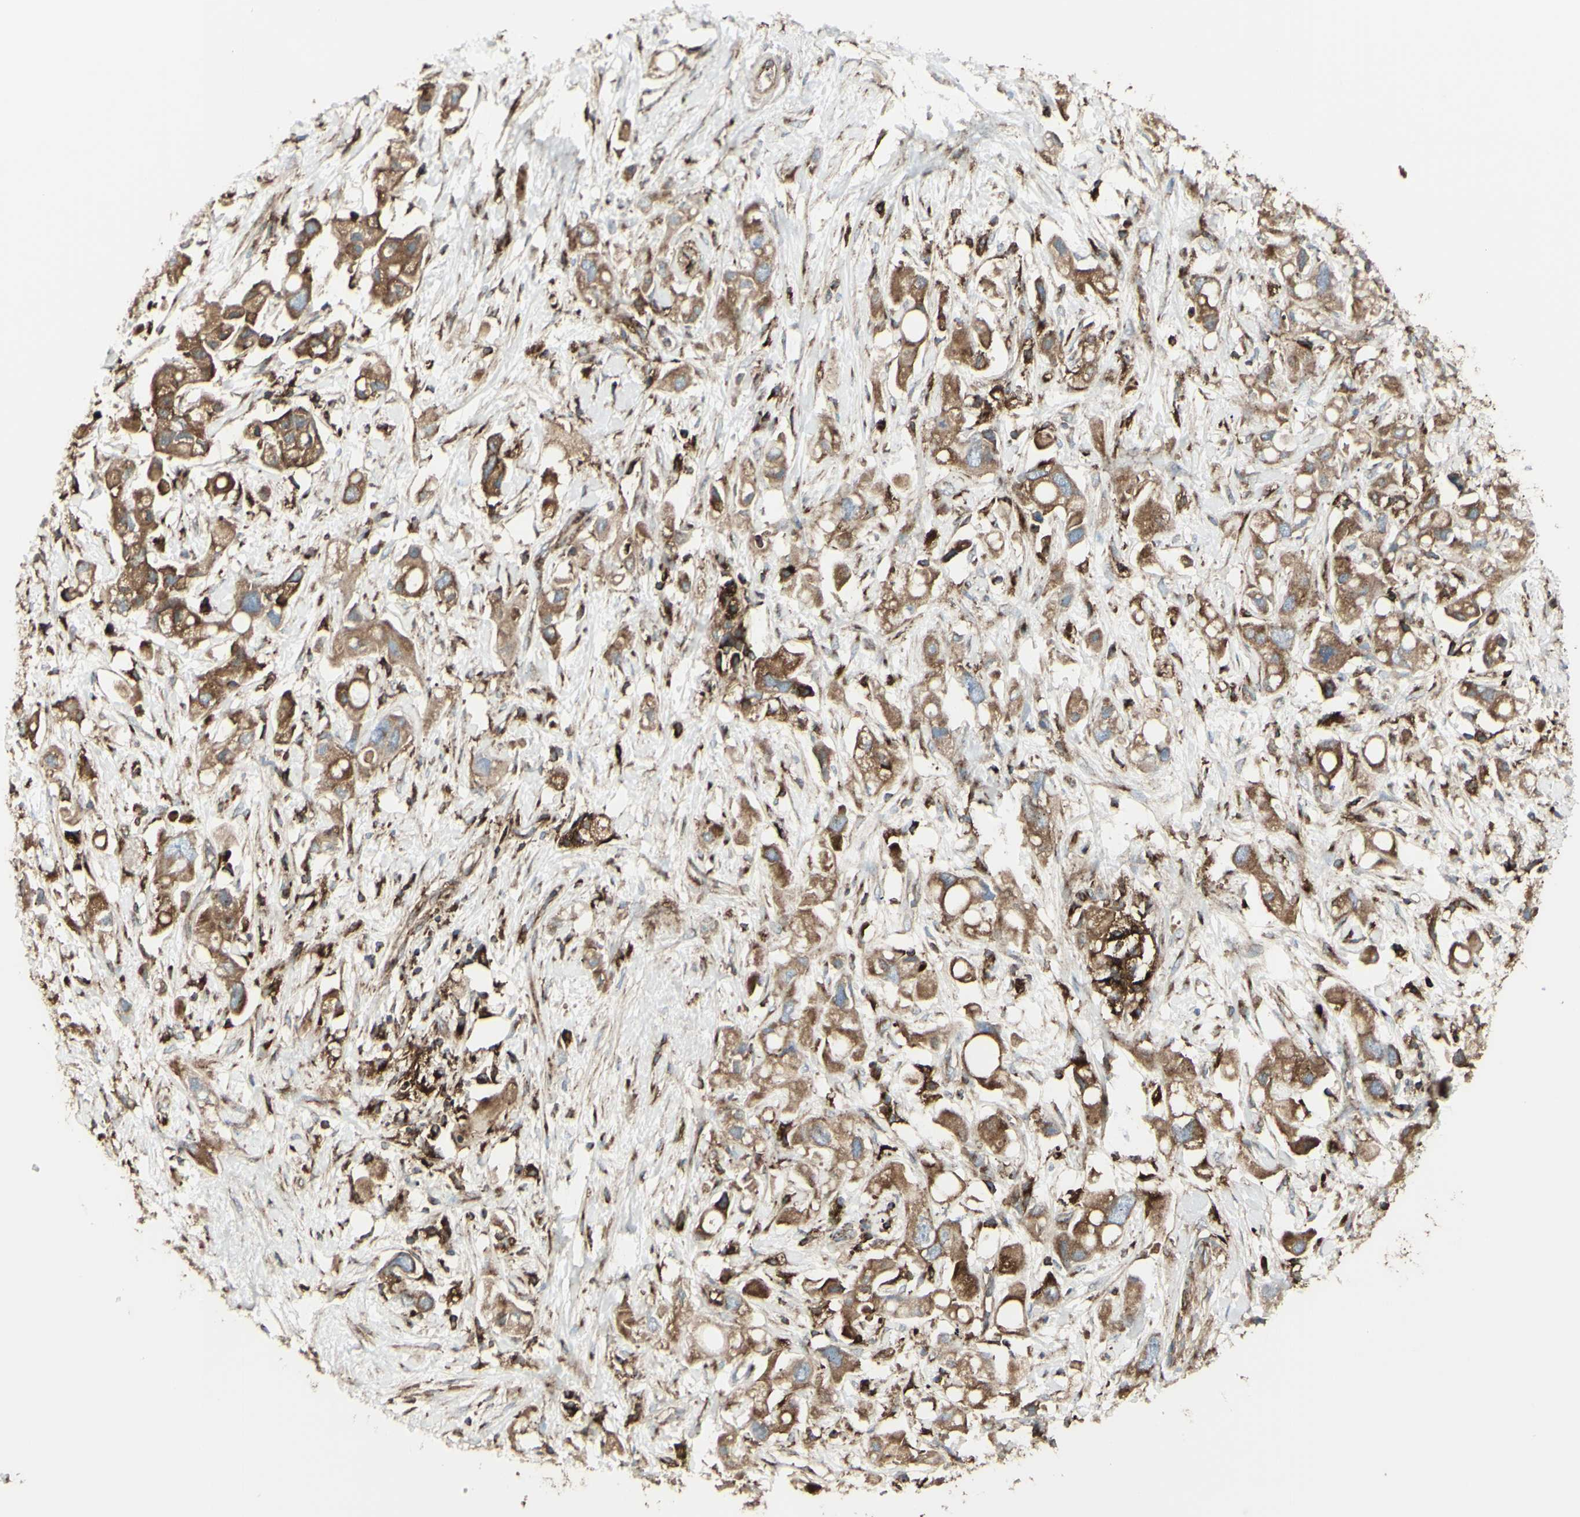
{"staining": {"intensity": "moderate", "quantity": ">75%", "location": "cytoplasmic/membranous"}, "tissue": "pancreatic cancer", "cell_type": "Tumor cells", "image_type": "cancer", "snomed": [{"axis": "morphology", "description": "Adenocarcinoma, NOS"}, {"axis": "topography", "description": "Pancreas"}], "caption": "Approximately >75% of tumor cells in human pancreatic adenocarcinoma reveal moderate cytoplasmic/membranous protein expression as visualized by brown immunohistochemical staining.", "gene": "NAPA", "patient": {"sex": "female", "age": 56}}